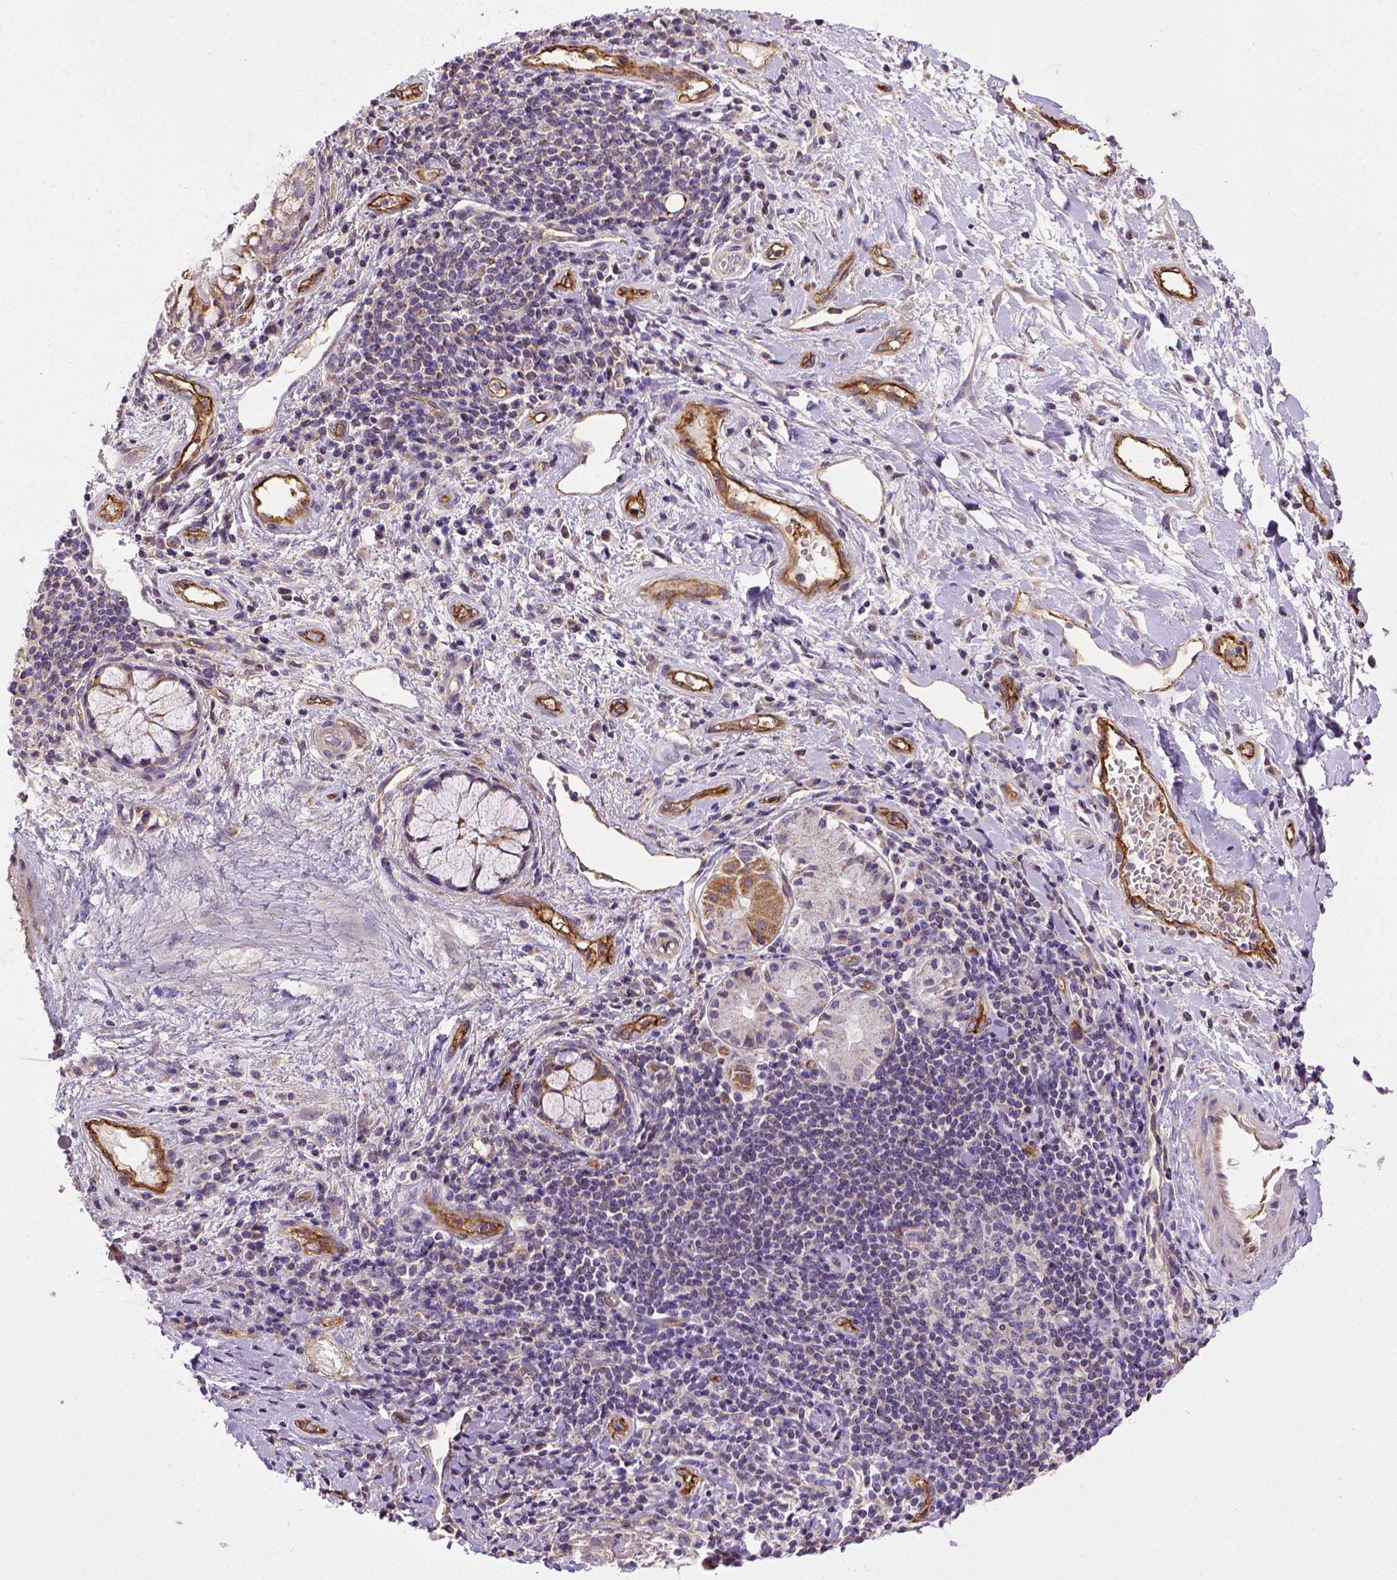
{"staining": {"intensity": "negative", "quantity": "none", "location": "none"}, "tissue": "lung cancer", "cell_type": "Tumor cells", "image_type": "cancer", "snomed": [{"axis": "morphology", "description": "Normal tissue, NOS"}, {"axis": "morphology", "description": "Squamous cell carcinoma, NOS"}, {"axis": "topography", "description": "Bronchus"}, {"axis": "topography", "description": "Lung"}], "caption": "Micrograph shows no significant protein expression in tumor cells of lung squamous cell carcinoma.", "gene": "ENG", "patient": {"sex": "male", "age": 64}}